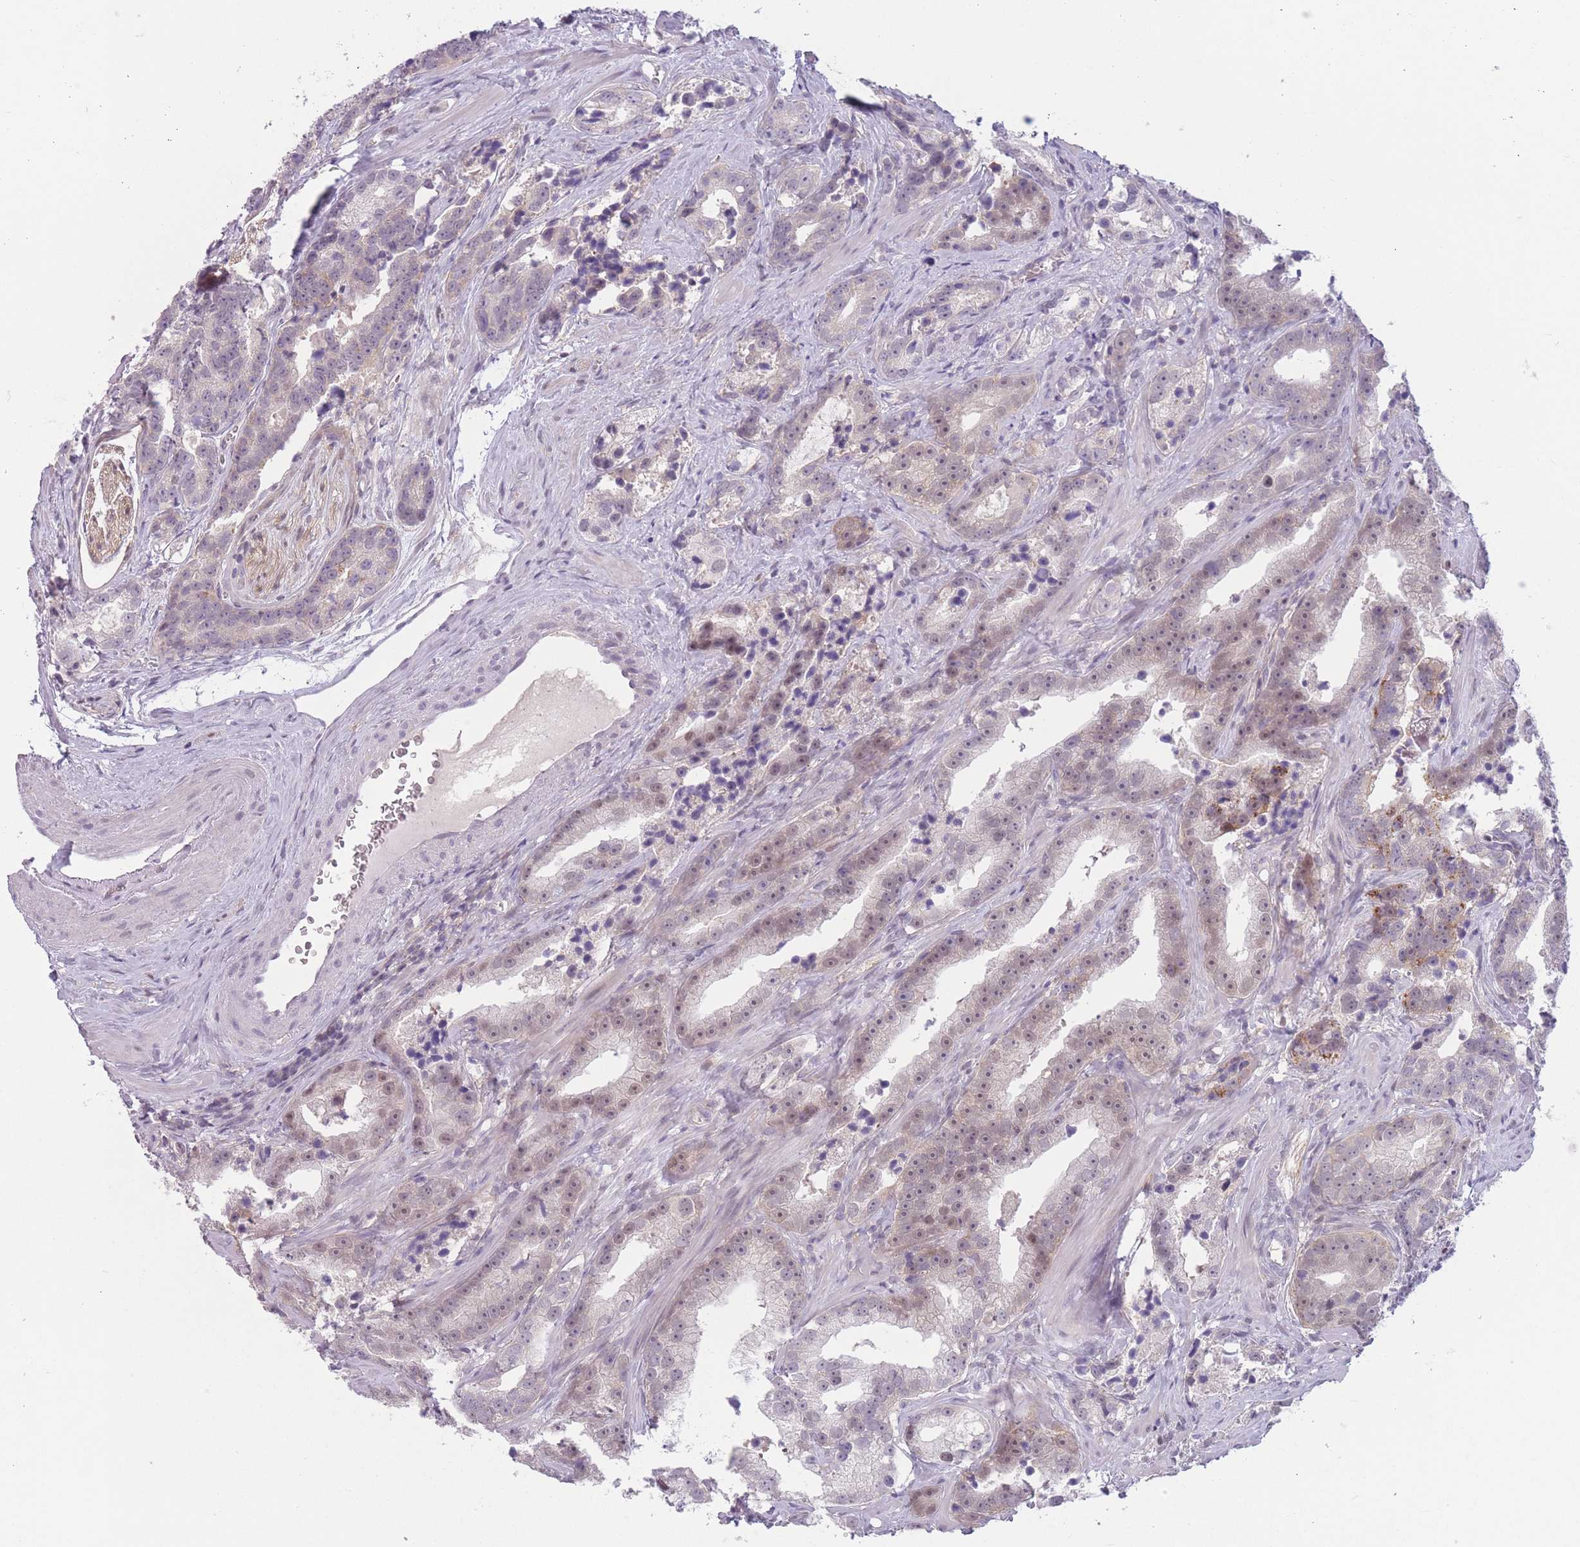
{"staining": {"intensity": "weak", "quantity": "25%-75%", "location": "nuclear"}, "tissue": "prostate cancer", "cell_type": "Tumor cells", "image_type": "cancer", "snomed": [{"axis": "morphology", "description": "Adenocarcinoma, High grade"}, {"axis": "topography", "description": "Prostate"}], "caption": "Immunohistochemical staining of prostate high-grade adenocarcinoma displays weak nuclear protein positivity in approximately 25%-75% of tumor cells. Using DAB (brown) and hematoxylin (blue) stains, captured at high magnification using brightfield microscopy.", "gene": "ZNF439", "patient": {"sex": "male", "age": 62}}